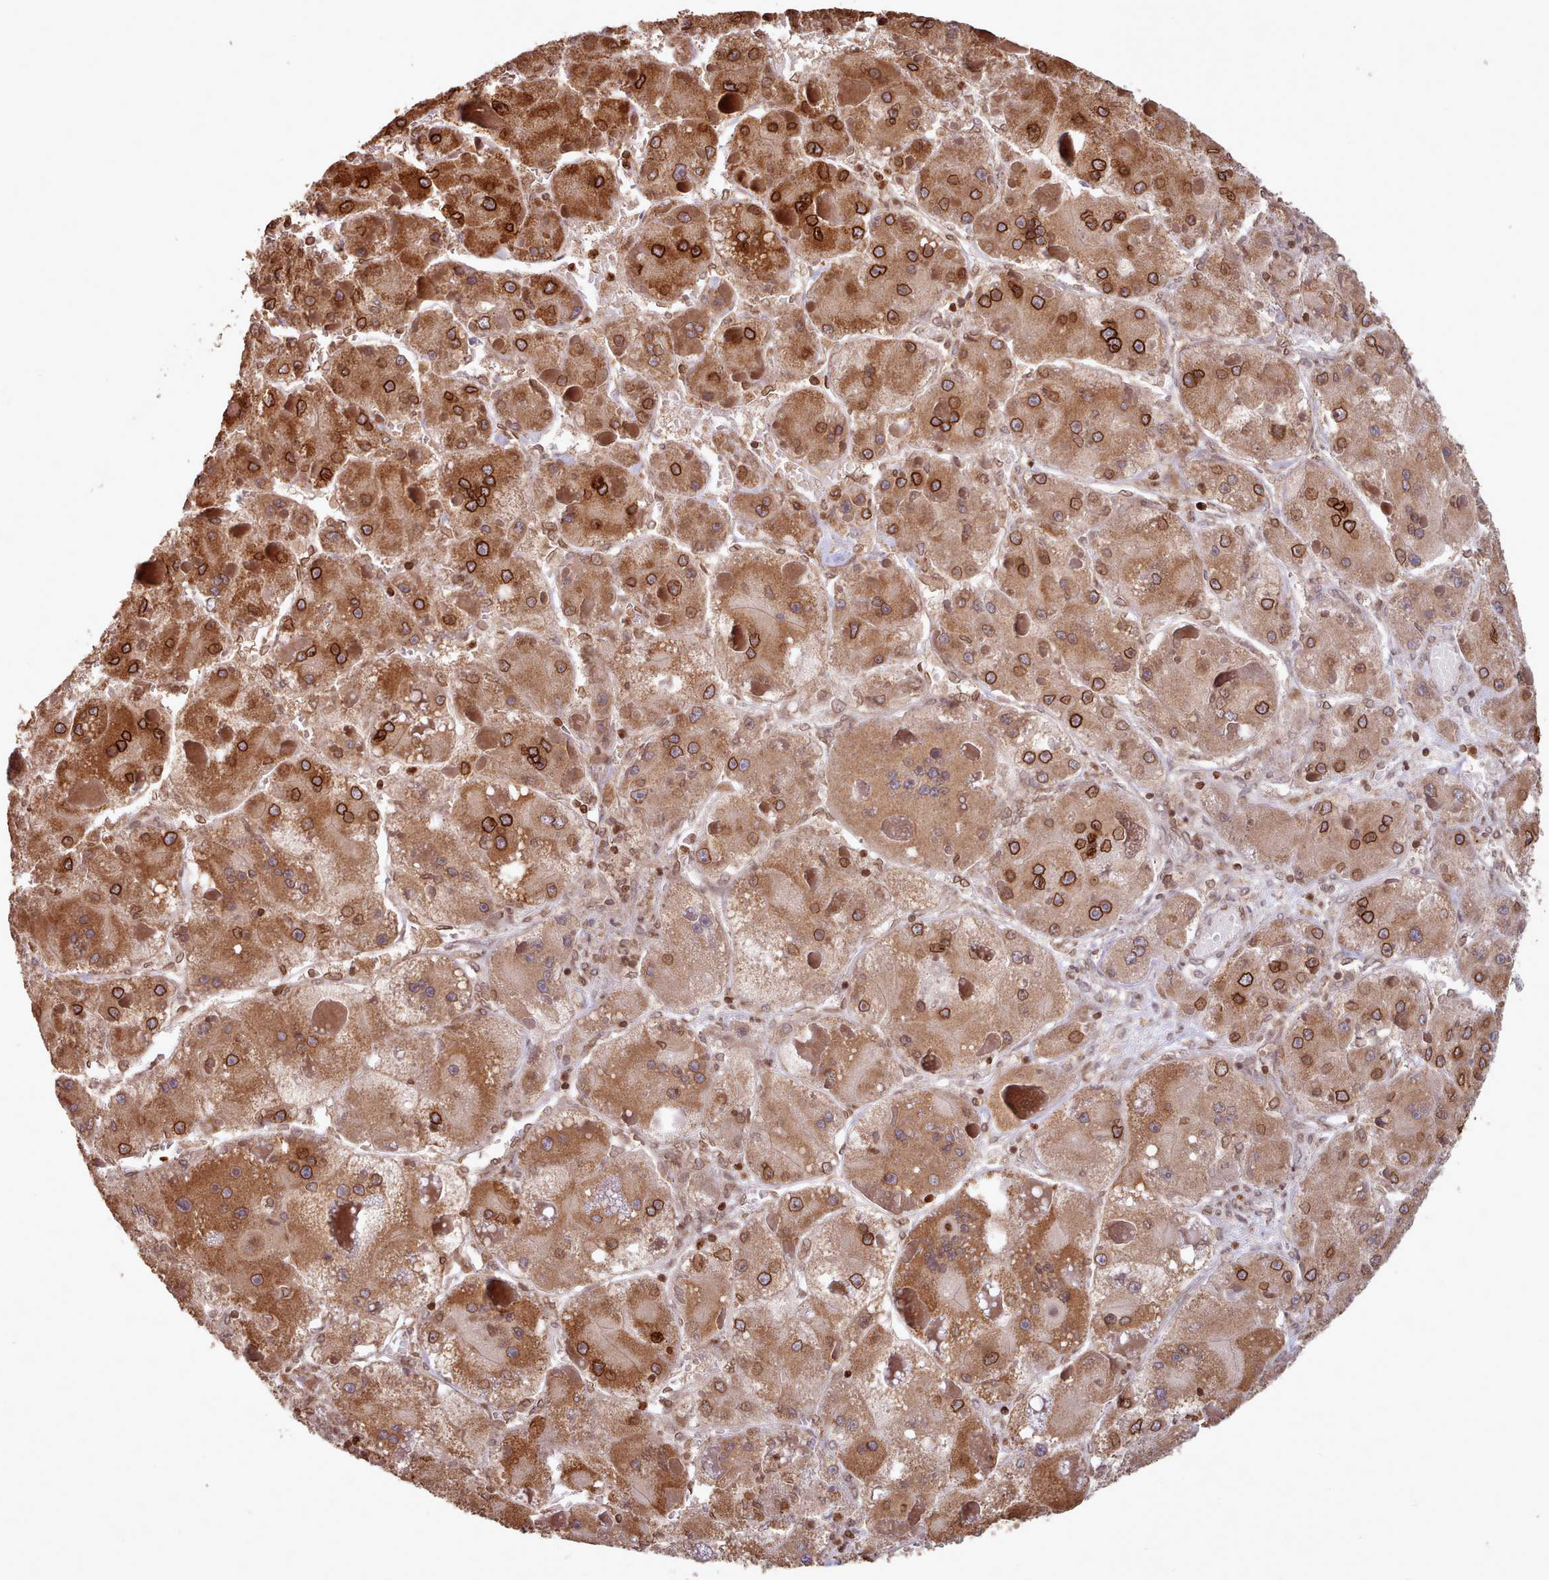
{"staining": {"intensity": "strong", "quantity": ">75%", "location": "cytoplasmic/membranous,nuclear"}, "tissue": "liver cancer", "cell_type": "Tumor cells", "image_type": "cancer", "snomed": [{"axis": "morphology", "description": "Carcinoma, Hepatocellular, NOS"}, {"axis": "topography", "description": "Liver"}], "caption": "Liver hepatocellular carcinoma stained for a protein demonstrates strong cytoplasmic/membranous and nuclear positivity in tumor cells. (Brightfield microscopy of DAB IHC at high magnification).", "gene": "TOR1AIP1", "patient": {"sex": "female", "age": 73}}